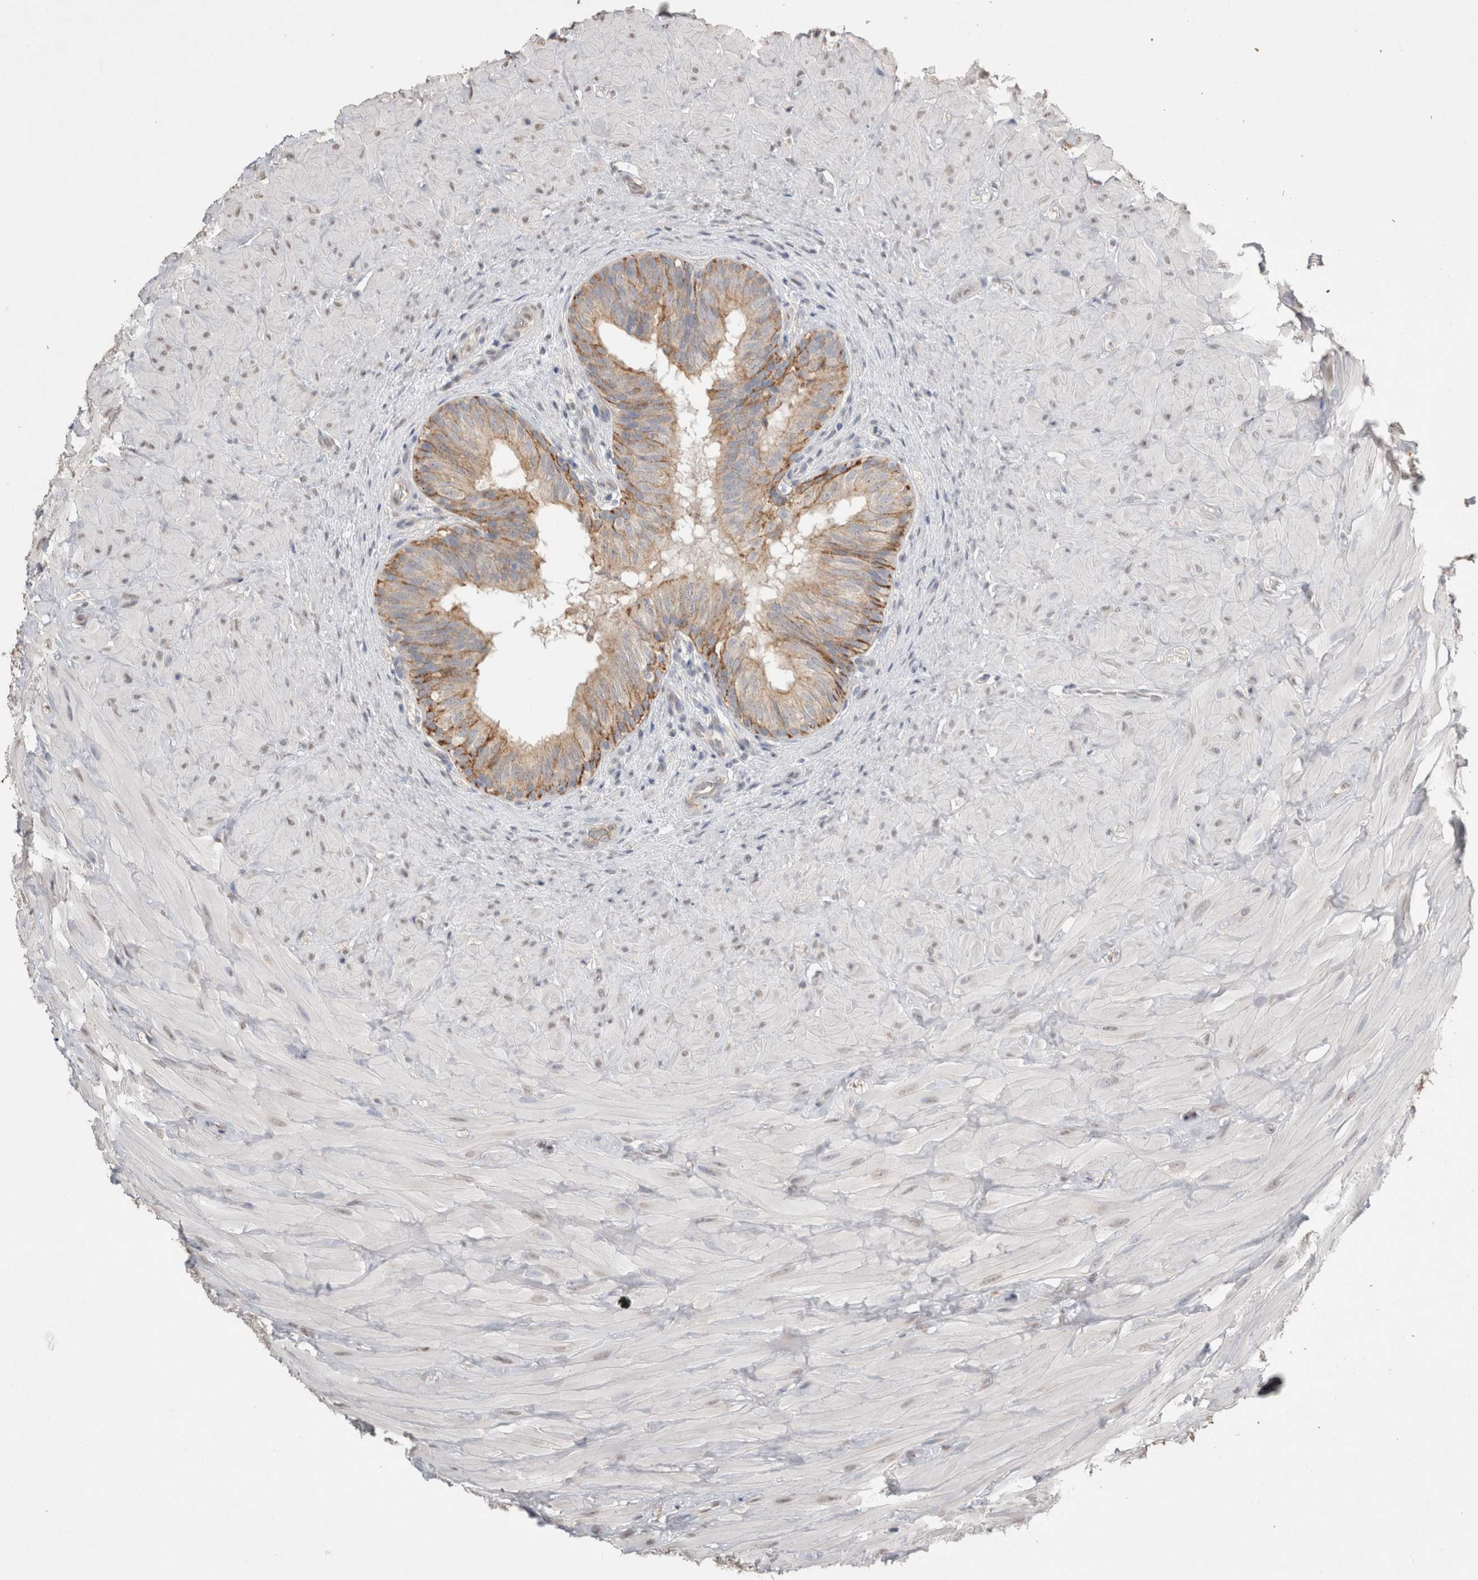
{"staining": {"intensity": "weak", "quantity": ">75%", "location": "cytoplasmic/membranous"}, "tissue": "epididymis", "cell_type": "Glandular cells", "image_type": "normal", "snomed": [{"axis": "morphology", "description": "Normal tissue, NOS"}, {"axis": "topography", "description": "Soft tissue"}, {"axis": "topography", "description": "Epididymis"}], "caption": "Epididymis stained with IHC displays weak cytoplasmic/membranous expression in approximately >75% of glandular cells.", "gene": "NAALADL2", "patient": {"sex": "male", "age": 26}}